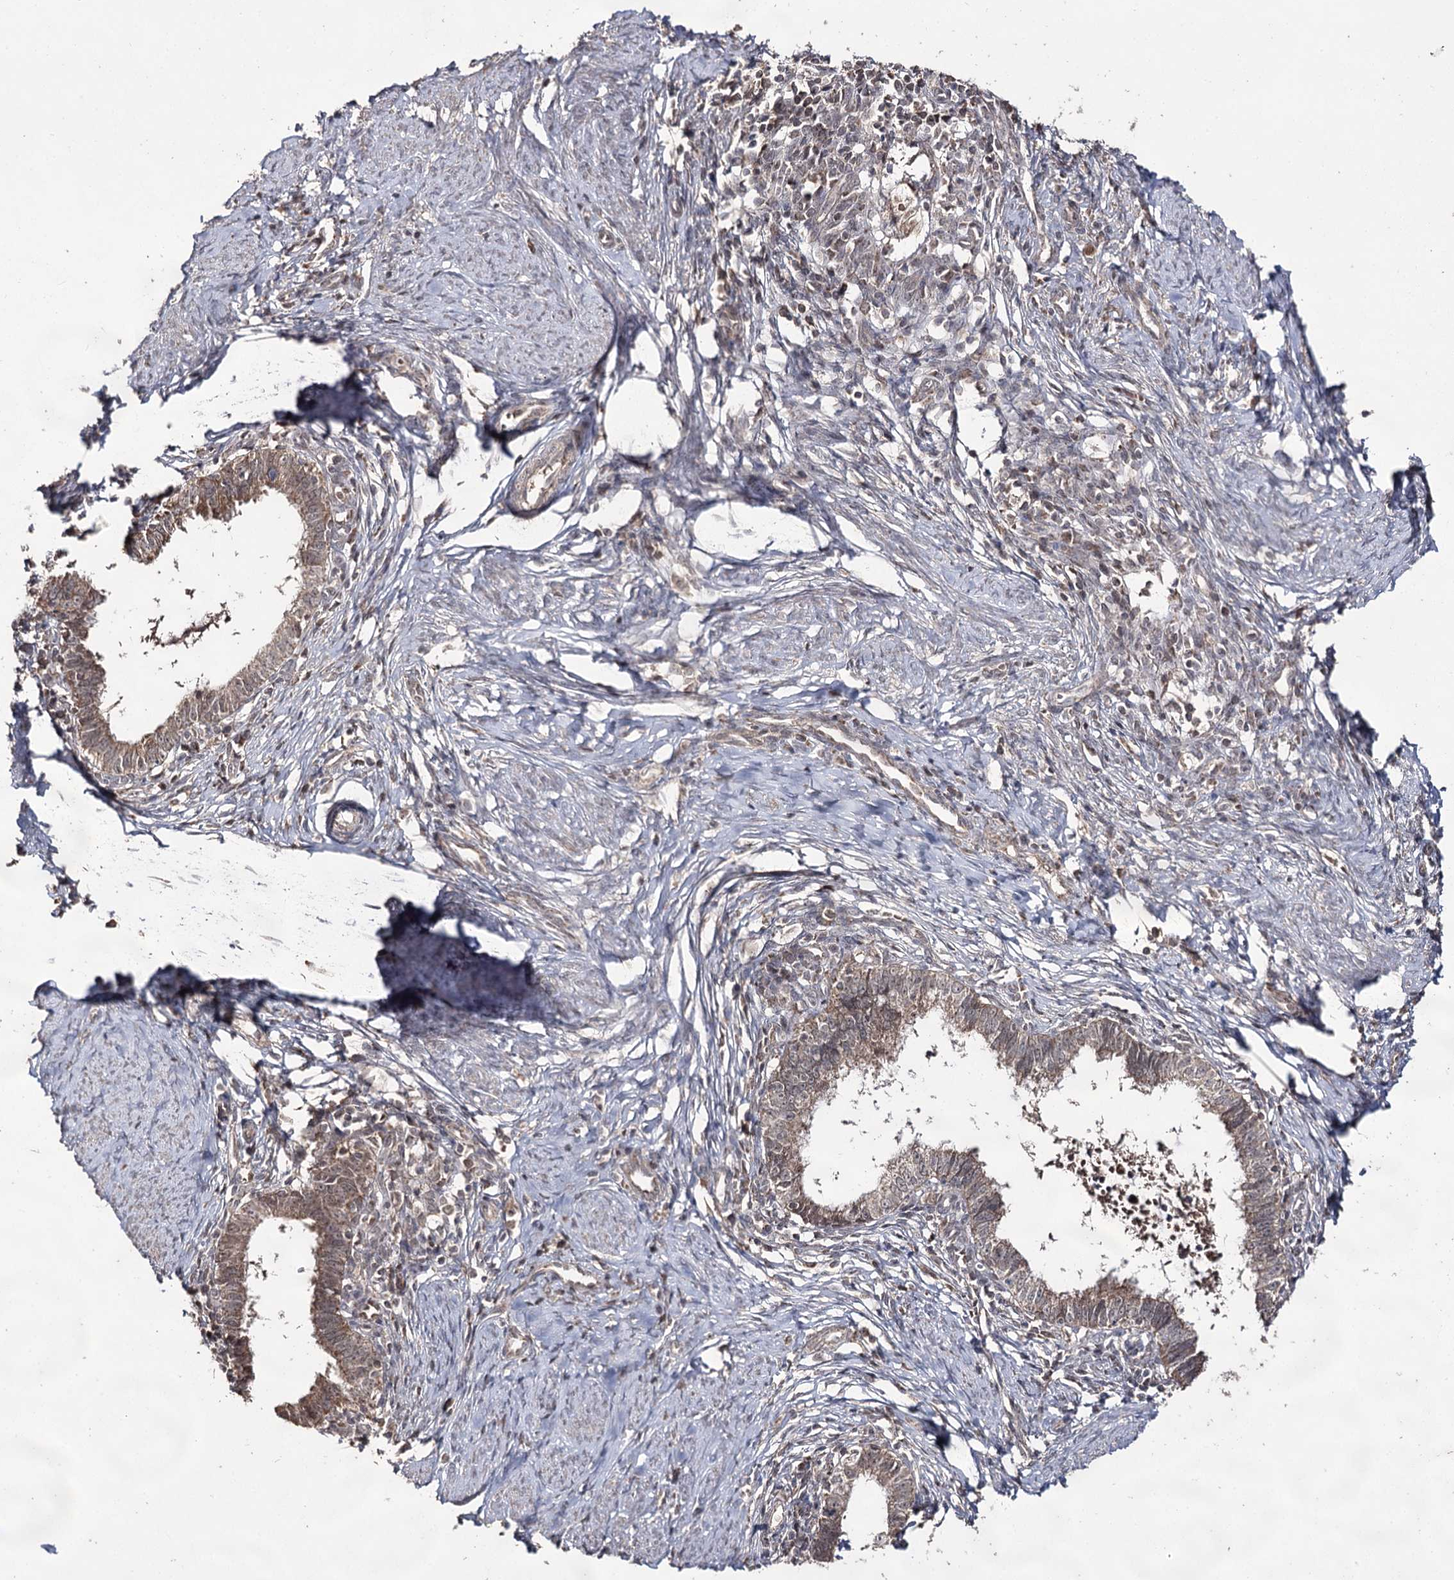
{"staining": {"intensity": "weak", "quantity": ">75%", "location": "cytoplasmic/membranous"}, "tissue": "cervical cancer", "cell_type": "Tumor cells", "image_type": "cancer", "snomed": [{"axis": "morphology", "description": "Adenocarcinoma, NOS"}, {"axis": "topography", "description": "Cervix"}], "caption": "Cervical adenocarcinoma was stained to show a protein in brown. There is low levels of weak cytoplasmic/membranous positivity in approximately >75% of tumor cells.", "gene": "ACTR6", "patient": {"sex": "female", "age": 36}}